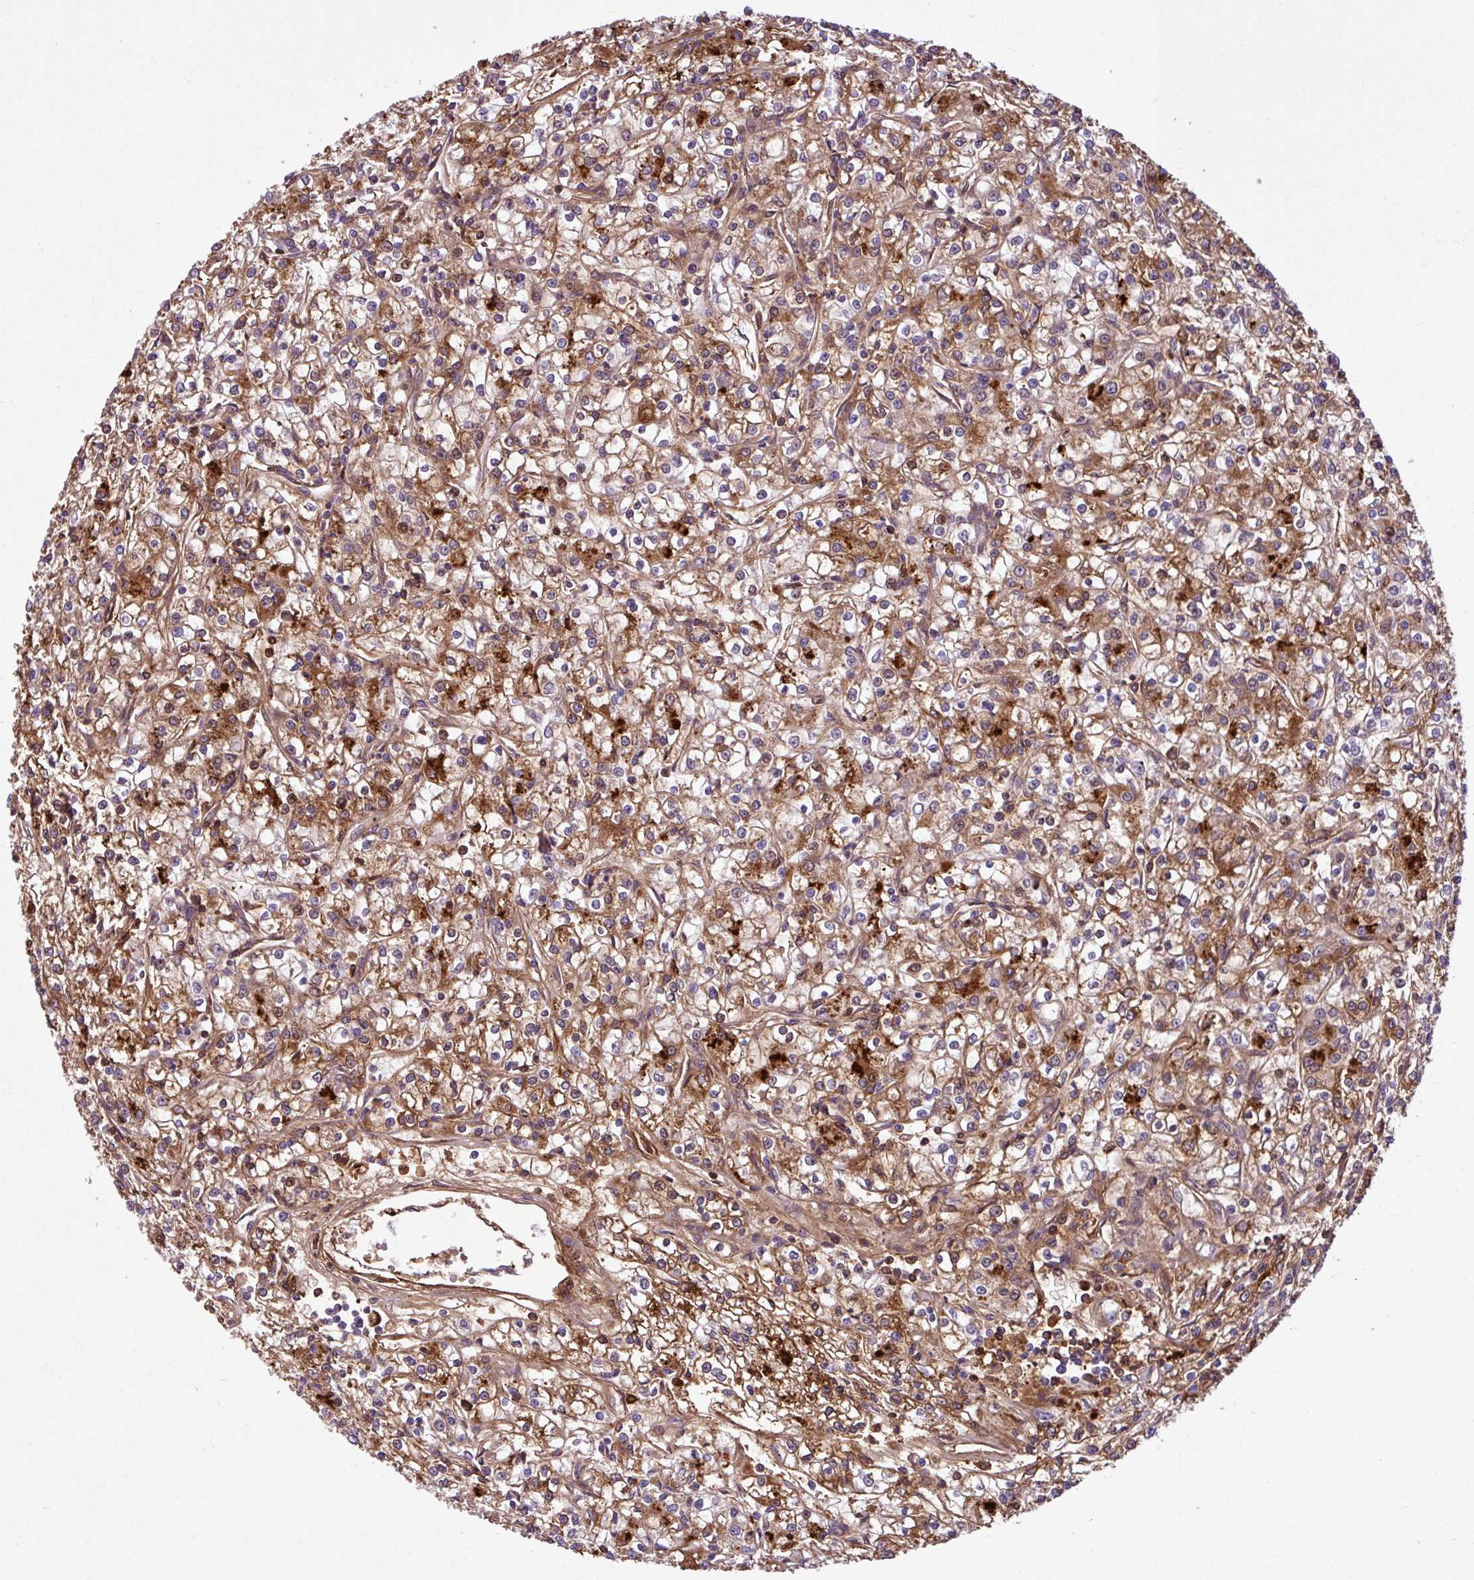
{"staining": {"intensity": "moderate", "quantity": ">75%", "location": "cytoplasmic/membranous"}, "tissue": "renal cancer", "cell_type": "Tumor cells", "image_type": "cancer", "snomed": [{"axis": "morphology", "description": "Adenocarcinoma, NOS"}, {"axis": "topography", "description": "Kidney"}], "caption": "Protein expression by immunohistochemistry (IHC) exhibits moderate cytoplasmic/membranous positivity in about >75% of tumor cells in renal cancer.", "gene": "ZNF266", "patient": {"sex": "female", "age": 59}}